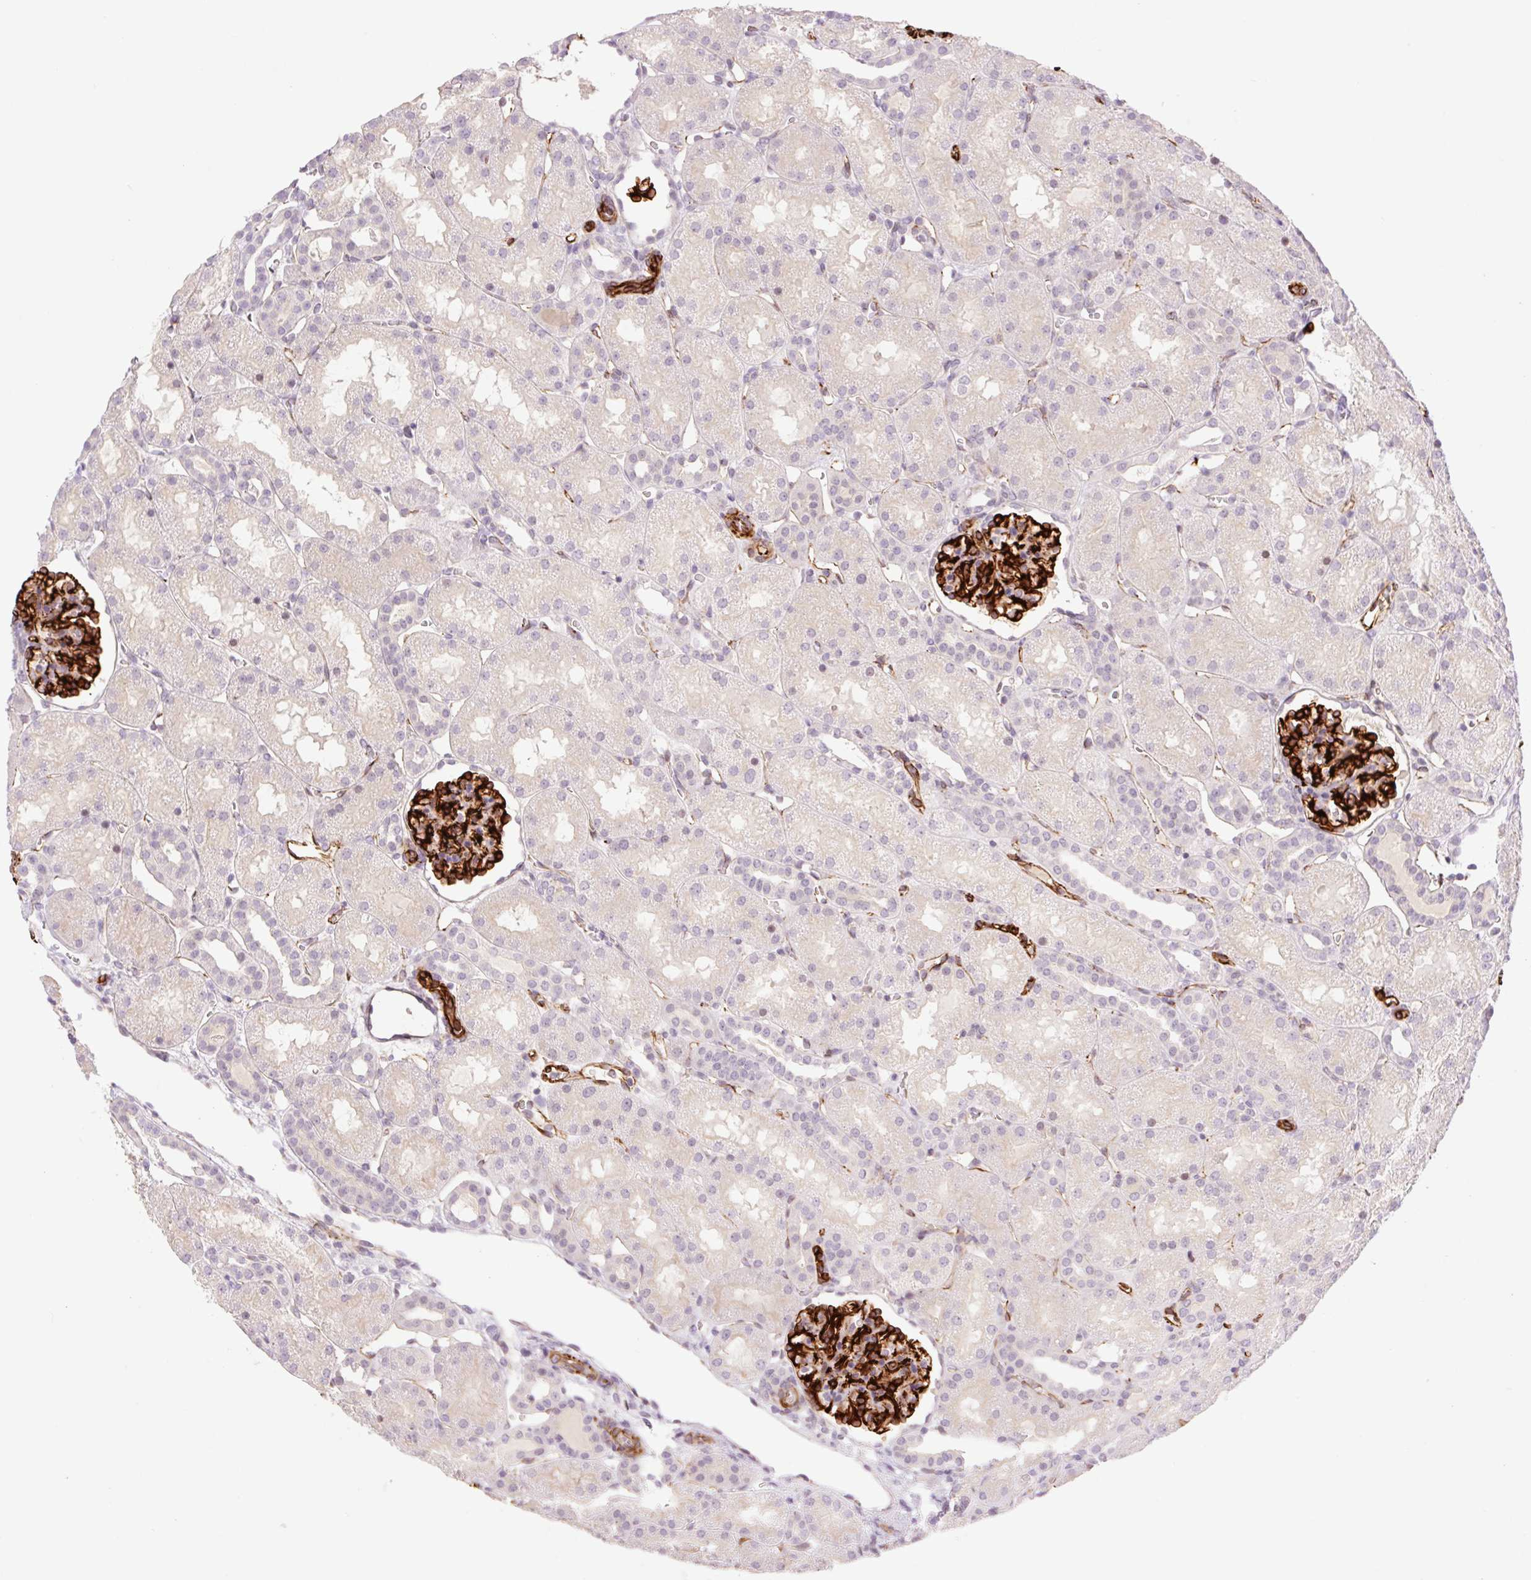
{"staining": {"intensity": "strong", "quantity": "25%-75%", "location": "cytoplasmic/membranous"}, "tissue": "kidney", "cell_type": "Cells in glomeruli", "image_type": "normal", "snomed": [{"axis": "morphology", "description": "Normal tissue, NOS"}, {"axis": "topography", "description": "Kidney"}], "caption": "Immunohistochemical staining of unremarkable human kidney reveals high levels of strong cytoplasmic/membranous staining in approximately 25%-75% of cells in glomeruli.", "gene": "ZFYVE21", "patient": {"sex": "male", "age": 2}}